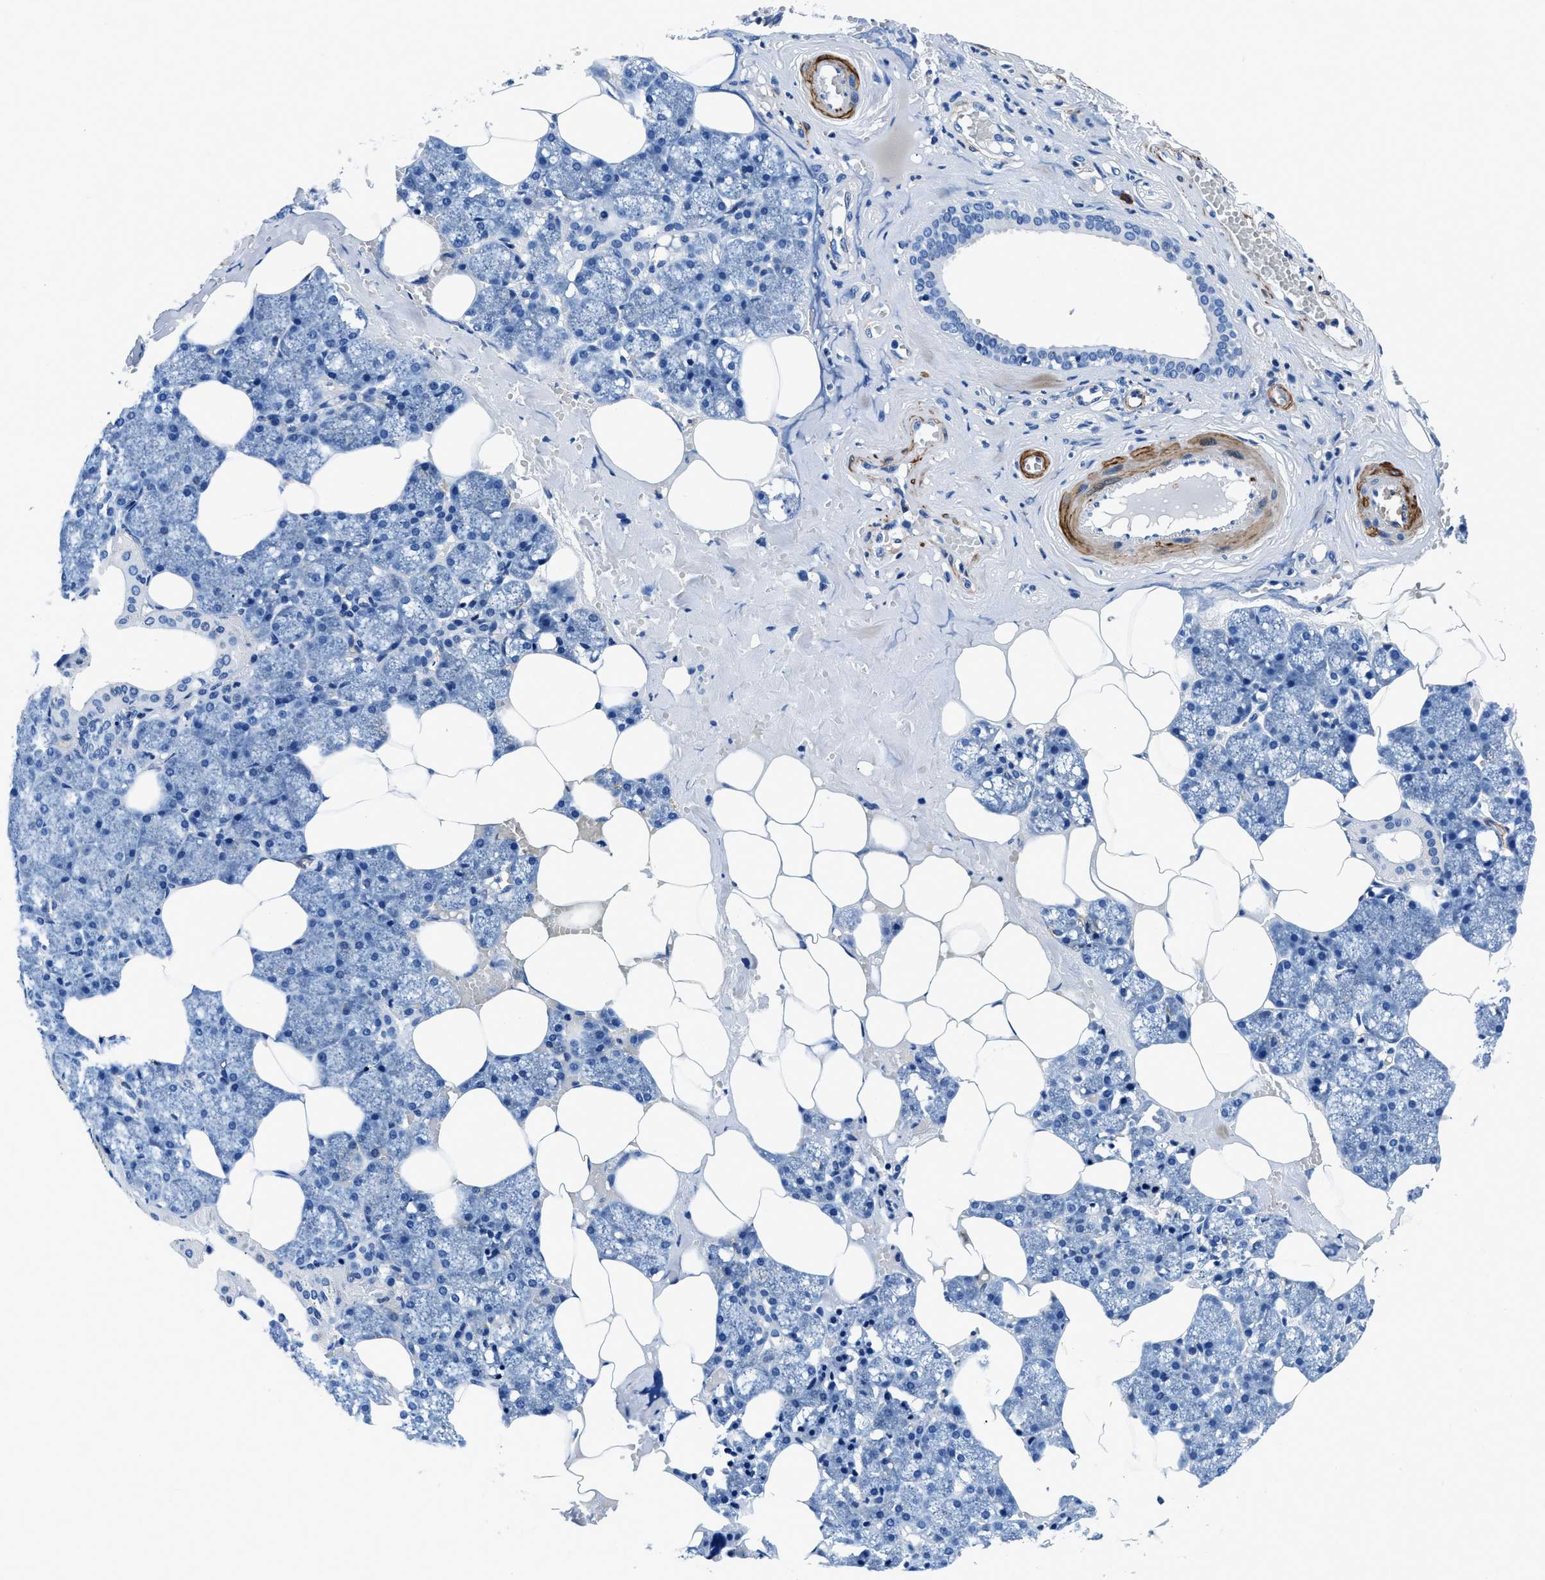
{"staining": {"intensity": "negative", "quantity": "none", "location": "none"}, "tissue": "salivary gland", "cell_type": "Glandular cells", "image_type": "normal", "snomed": [{"axis": "morphology", "description": "Normal tissue, NOS"}, {"axis": "topography", "description": "Salivary gland"}], "caption": "Immunohistochemistry of benign human salivary gland demonstrates no staining in glandular cells.", "gene": "TEX261", "patient": {"sex": "male", "age": 62}}